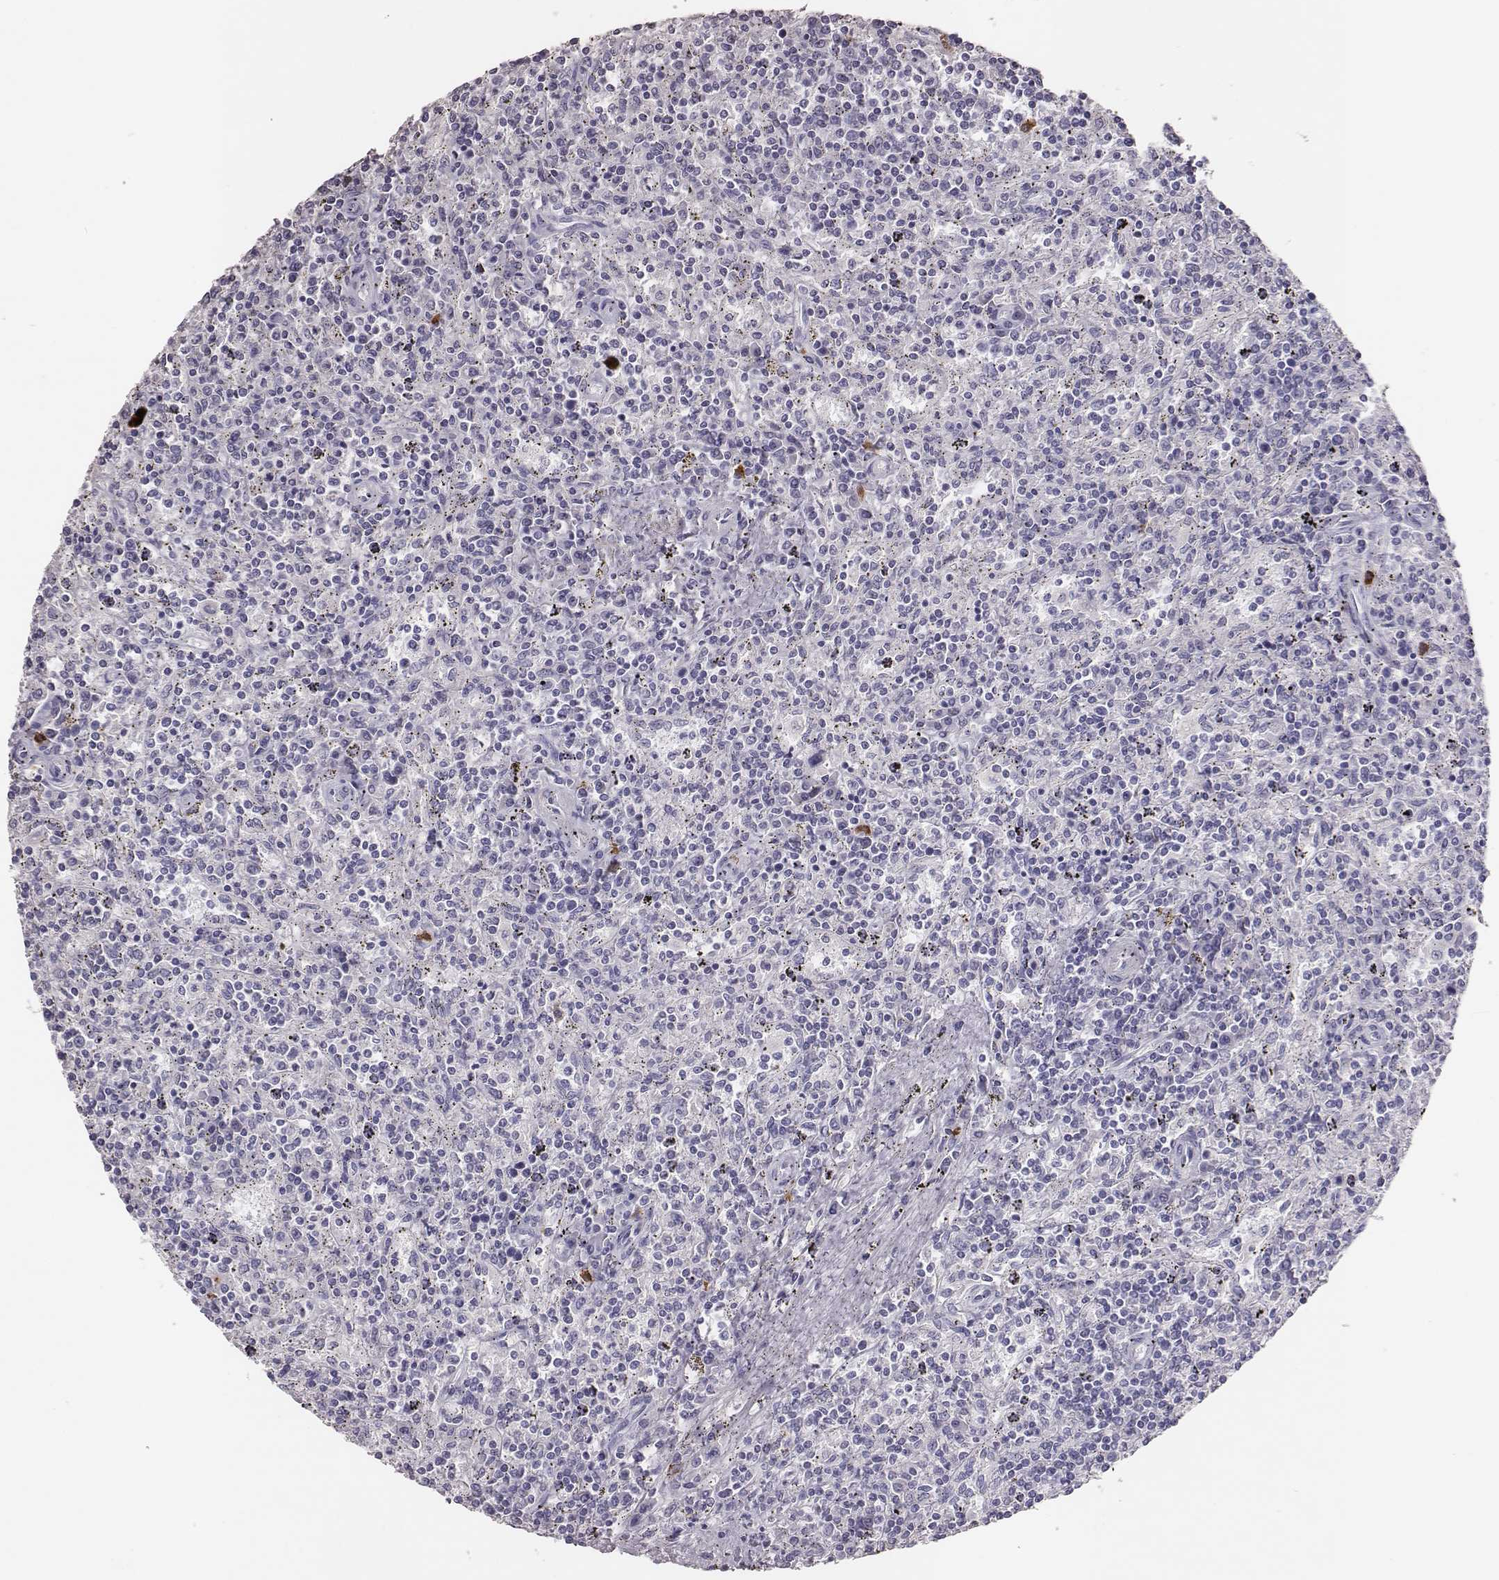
{"staining": {"intensity": "negative", "quantity": "none", "location": "none"}, "tissue": "lymphoma", "cell_type": "Tumor cells", "image_type": "cancer", "snomed": [{"axis": "morphology", "description": "Malignant lymphoma, non-Hodgkin's type, Low grade"}, {"axis": "topography", "description": "Spleen"}], "caption": "Lymphoma stained for a protein using immunohistochemistry (IHC) shows no positivity tumor cells.", "gene": "P2RY10", "patient": {"sex": "male", "age": 62}}